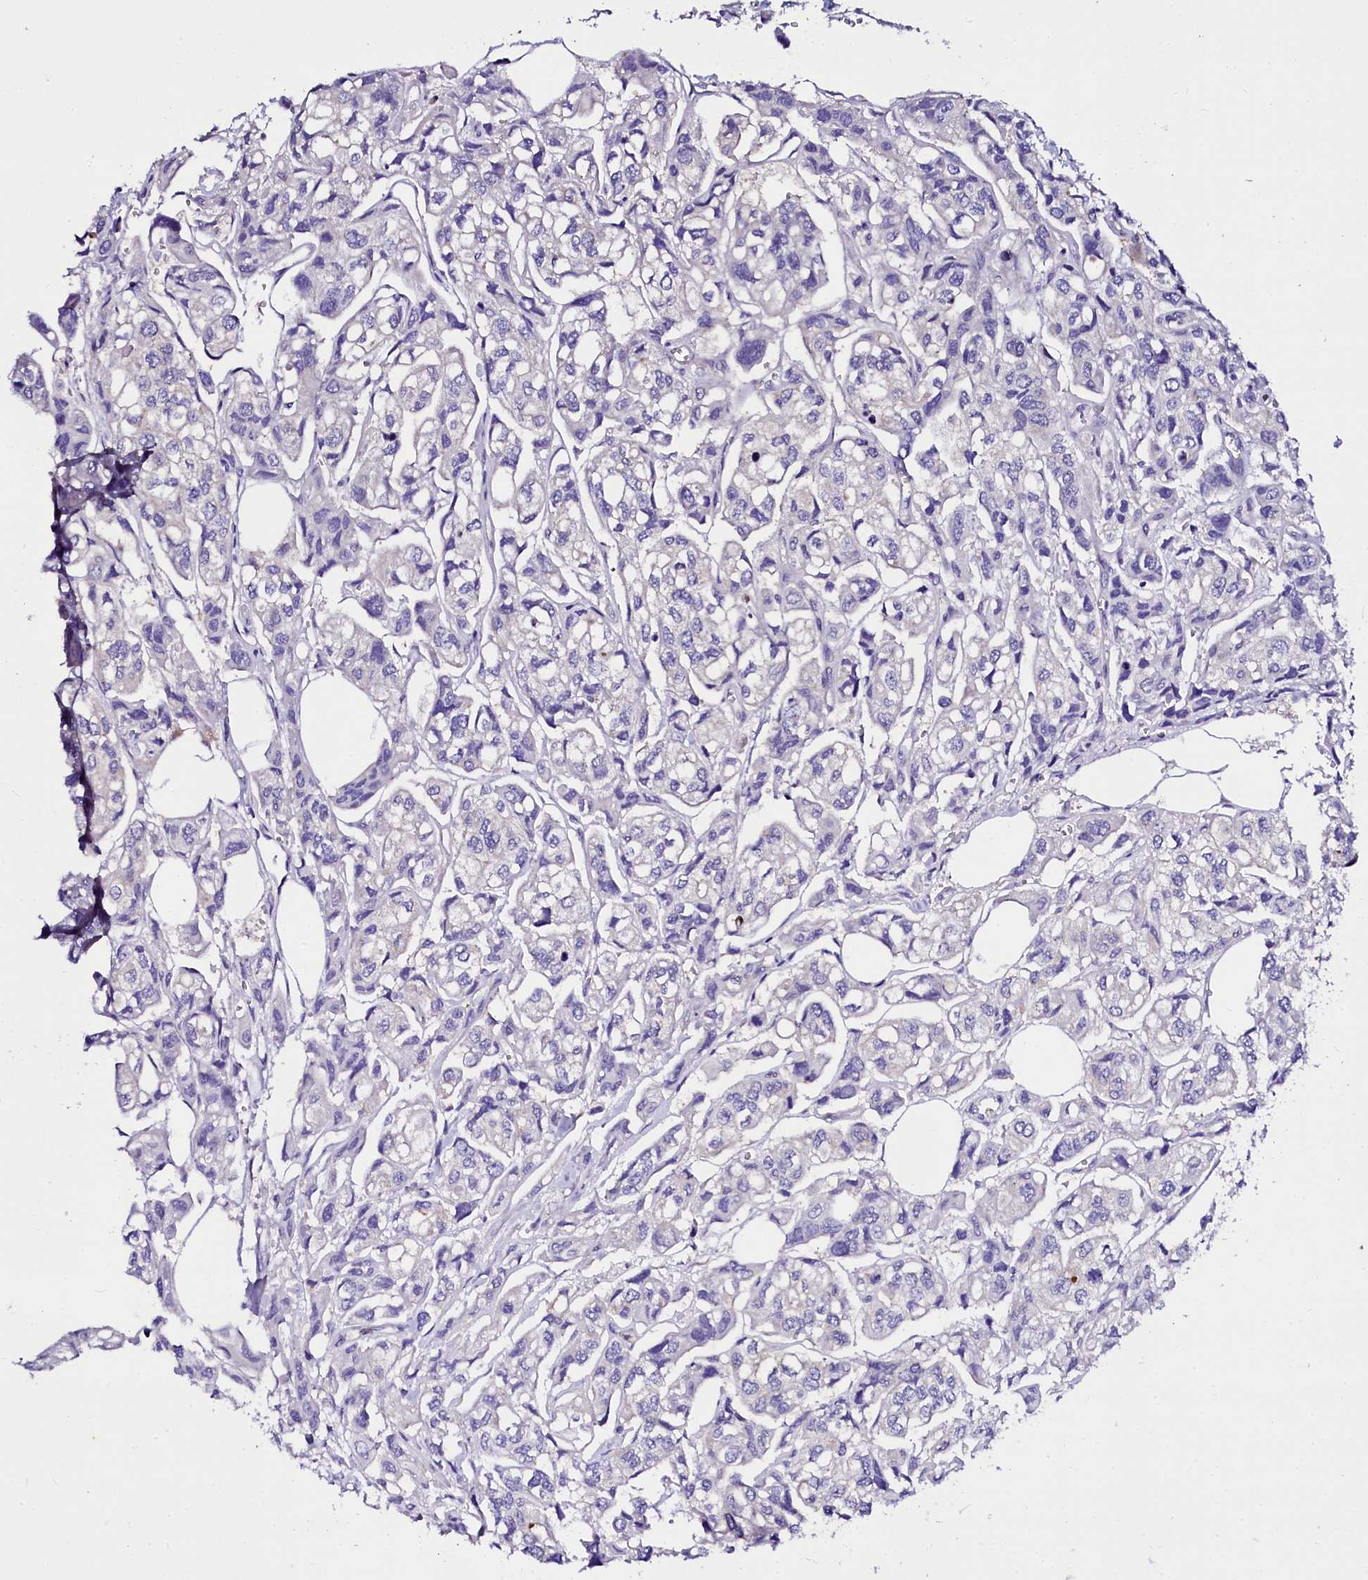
{"staining": {"intensity": "negative", "quantity": "none", "location": "none"}, "tissue": "urothelial cancer", "cell_type": "Tumor cells", "image_type": "cancer", "snomed": [{"axis": "morphology", "description": "Urothelial carcinoma, High grade"}, {"axis": "topography", "description": "Urinary bladder"}], "caption": "High-grade urothelial carcinoma was stained to show a protein in brown. There is no significant staining in tumor cells.", "gene": "OTOL1", "patient": {"sex": "male", "age": 67}}